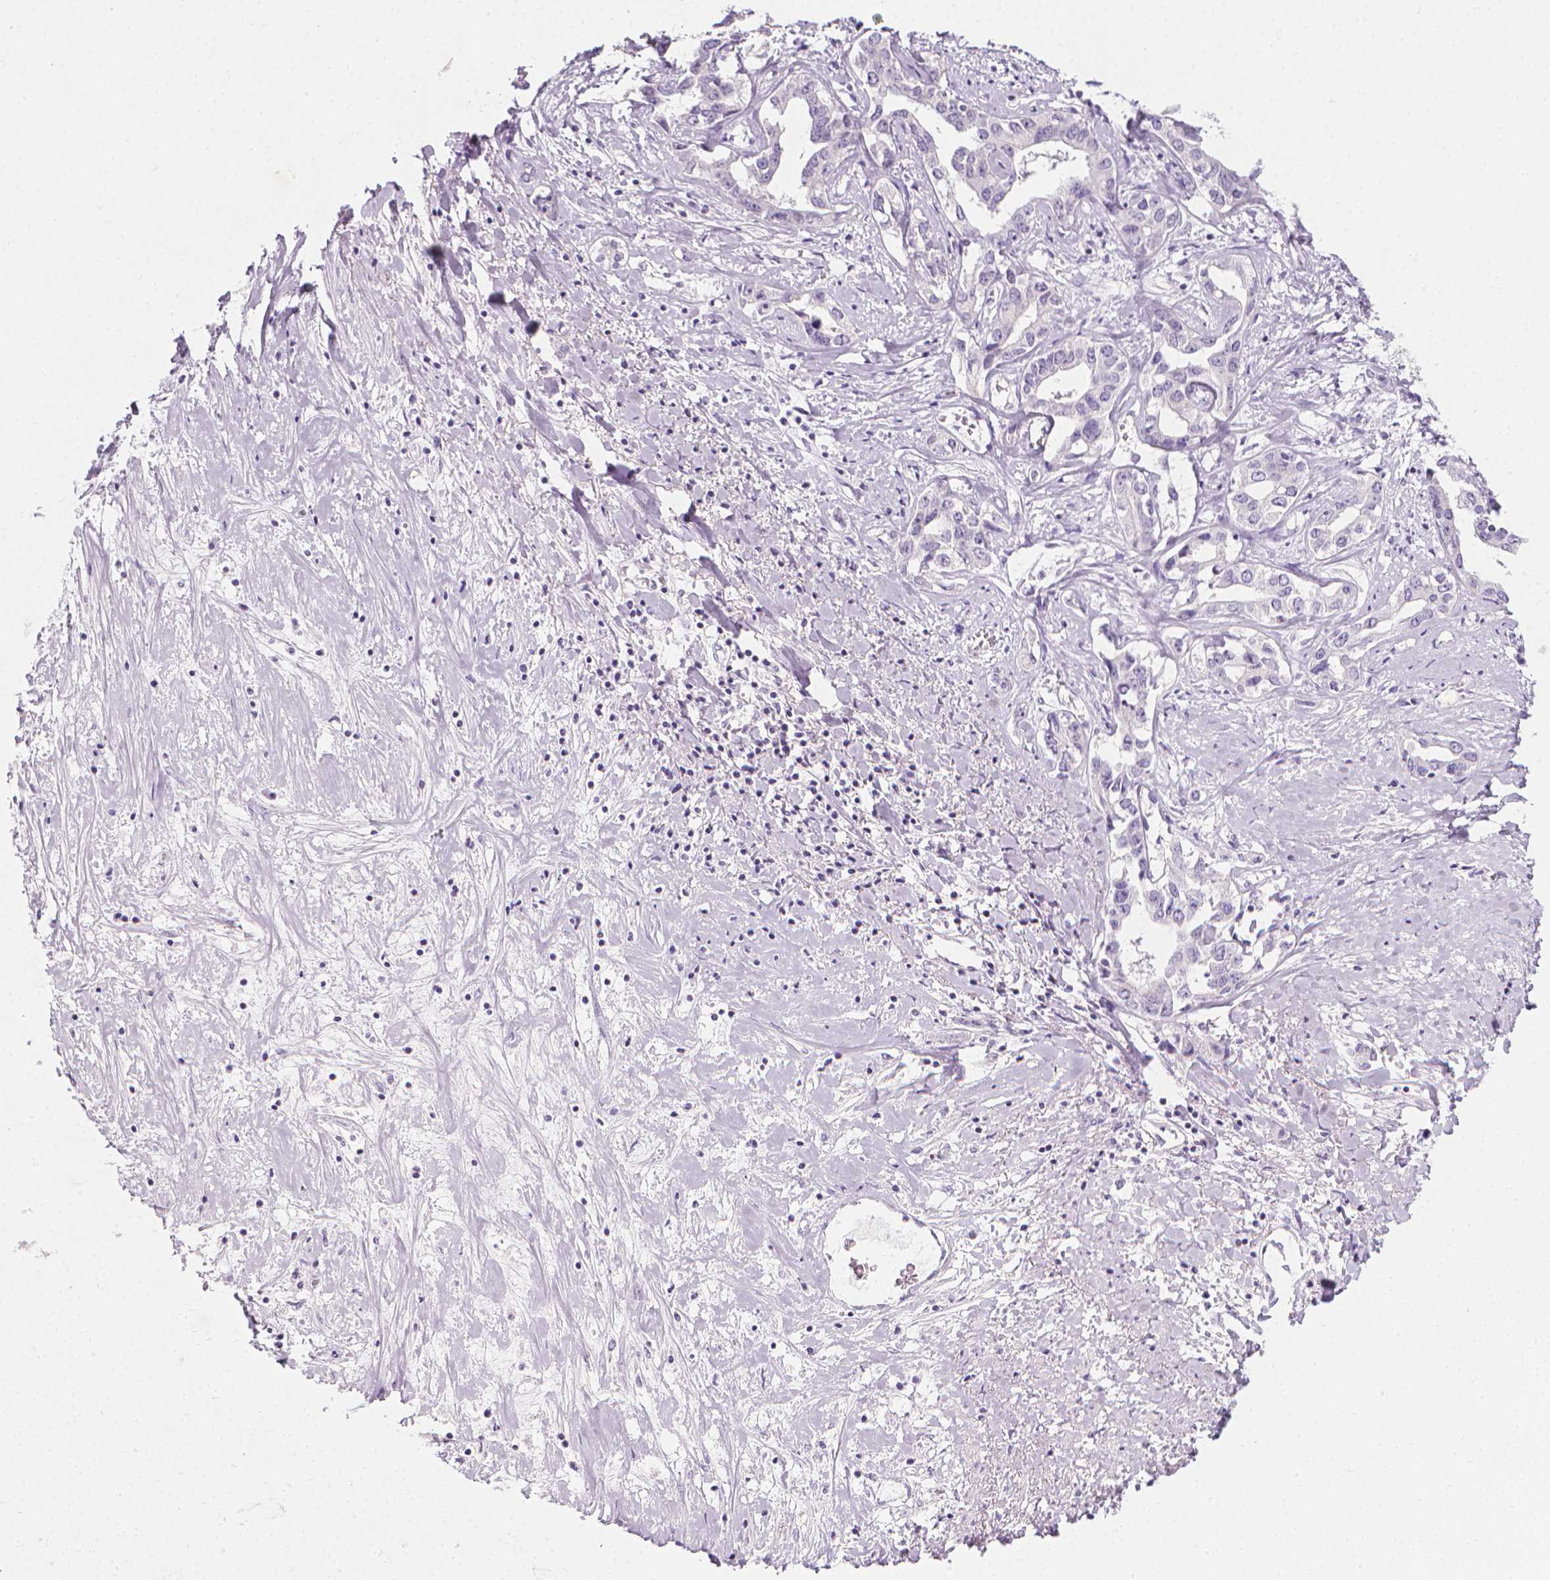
{"staining": {"intensity": "negative", "quantity": "none", "location": "none"}, "tissue": "liver cancer", "cell_type": "Tumor cells", "image_type": "cancer", "snomed": [{"axis": "morphology", "description": "Cholangiocarcinoma"}, {"axis": "topography", "description": "Liver"}], "caption": "This is an immunohistochemistry photomicrograph of liver cancer. There is no staining in tumor cells.", "gene": "DCAF8L1", "patient": {"sex": "male", "age": 59}}